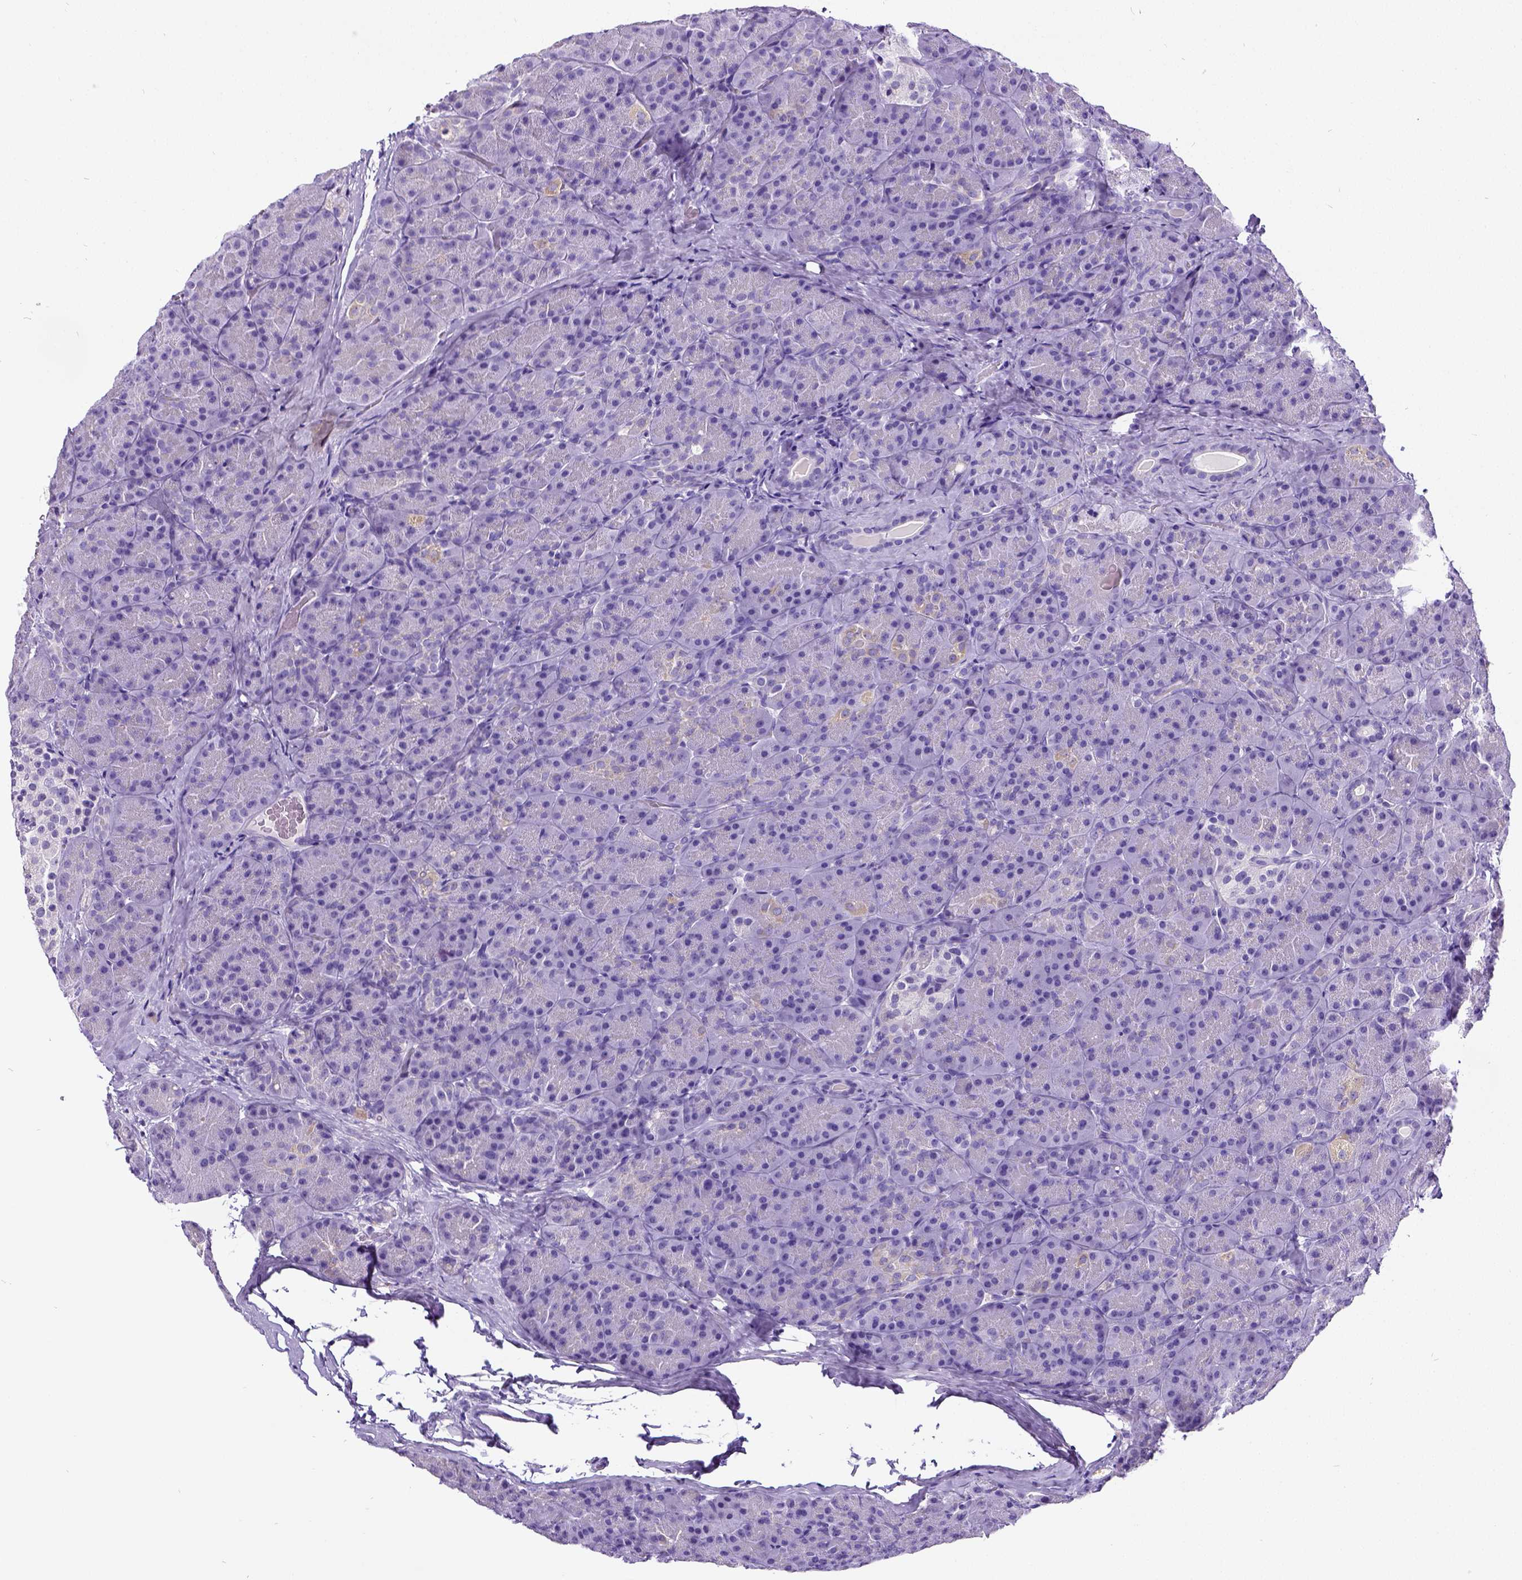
{"staining": {"intensity": "negative", "quantity": "none", "location": "none"}, "tissue": "pancreas", "cell_type": "Exocrine glandular cells", "image_type": "normal", "snomed": [{"axis": "morphology", "description": "Normal tissue, NOS"}, {"axis": "topography", "description": "Pancreas"}], "caption": "A high-resolution micrograph shows IHC staining of unremarkable pancreas, which shows no significant positivity in exocrine glandular cells. (Stains: DAB (3,3'-diaminobenzidine) immunohistochemistry with hematoxylin counter stain, Microscopy: brightfield microscopy at high magnification).", "gene": "SATB2", "patient": {"sex": "male", "age": 57}}